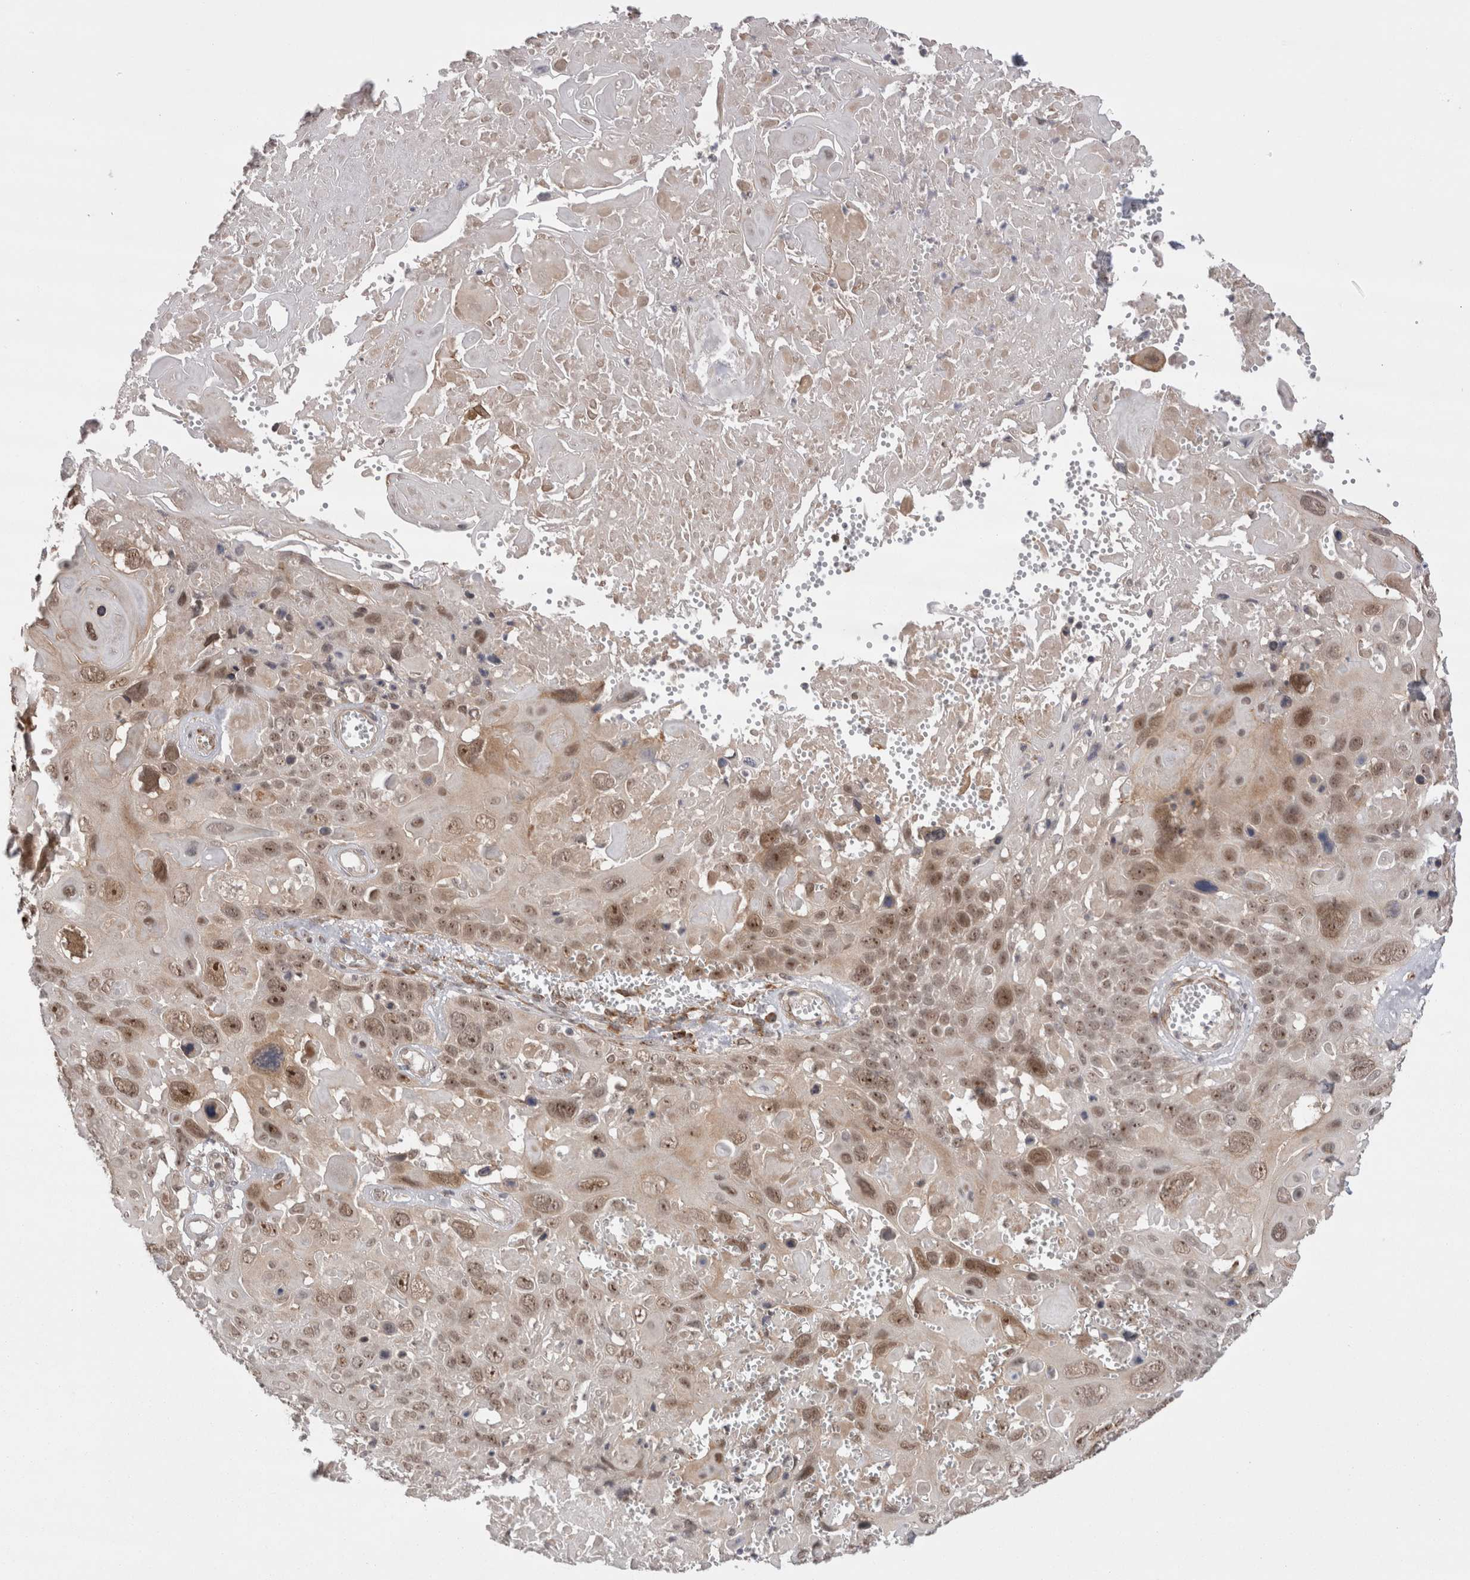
{"staining": {"intensity": "moderate", "quantity": ">75%", "location": "nuclear"}, "tissue": "cervical cancer", "cell_type": "Tumor cells", "image_type": "cancer", "snomed": [{"axis": "morphology", "description": "Squamous cell carcinoma, NOS"}, {"axis": "topography", "description": "Cervix"}], "caption": "Protein staining of cervical cancer (squamous cell carcinoma) tissue shows moderate nuclear expression in about >75% of tumor cells. (DAB (3,3'-diaminobenzidine) IHC, brown staining for protein, blue staining for nuclei).", "gene": "EXOSC4", "patient": {"sex": "female", "age": 74}}